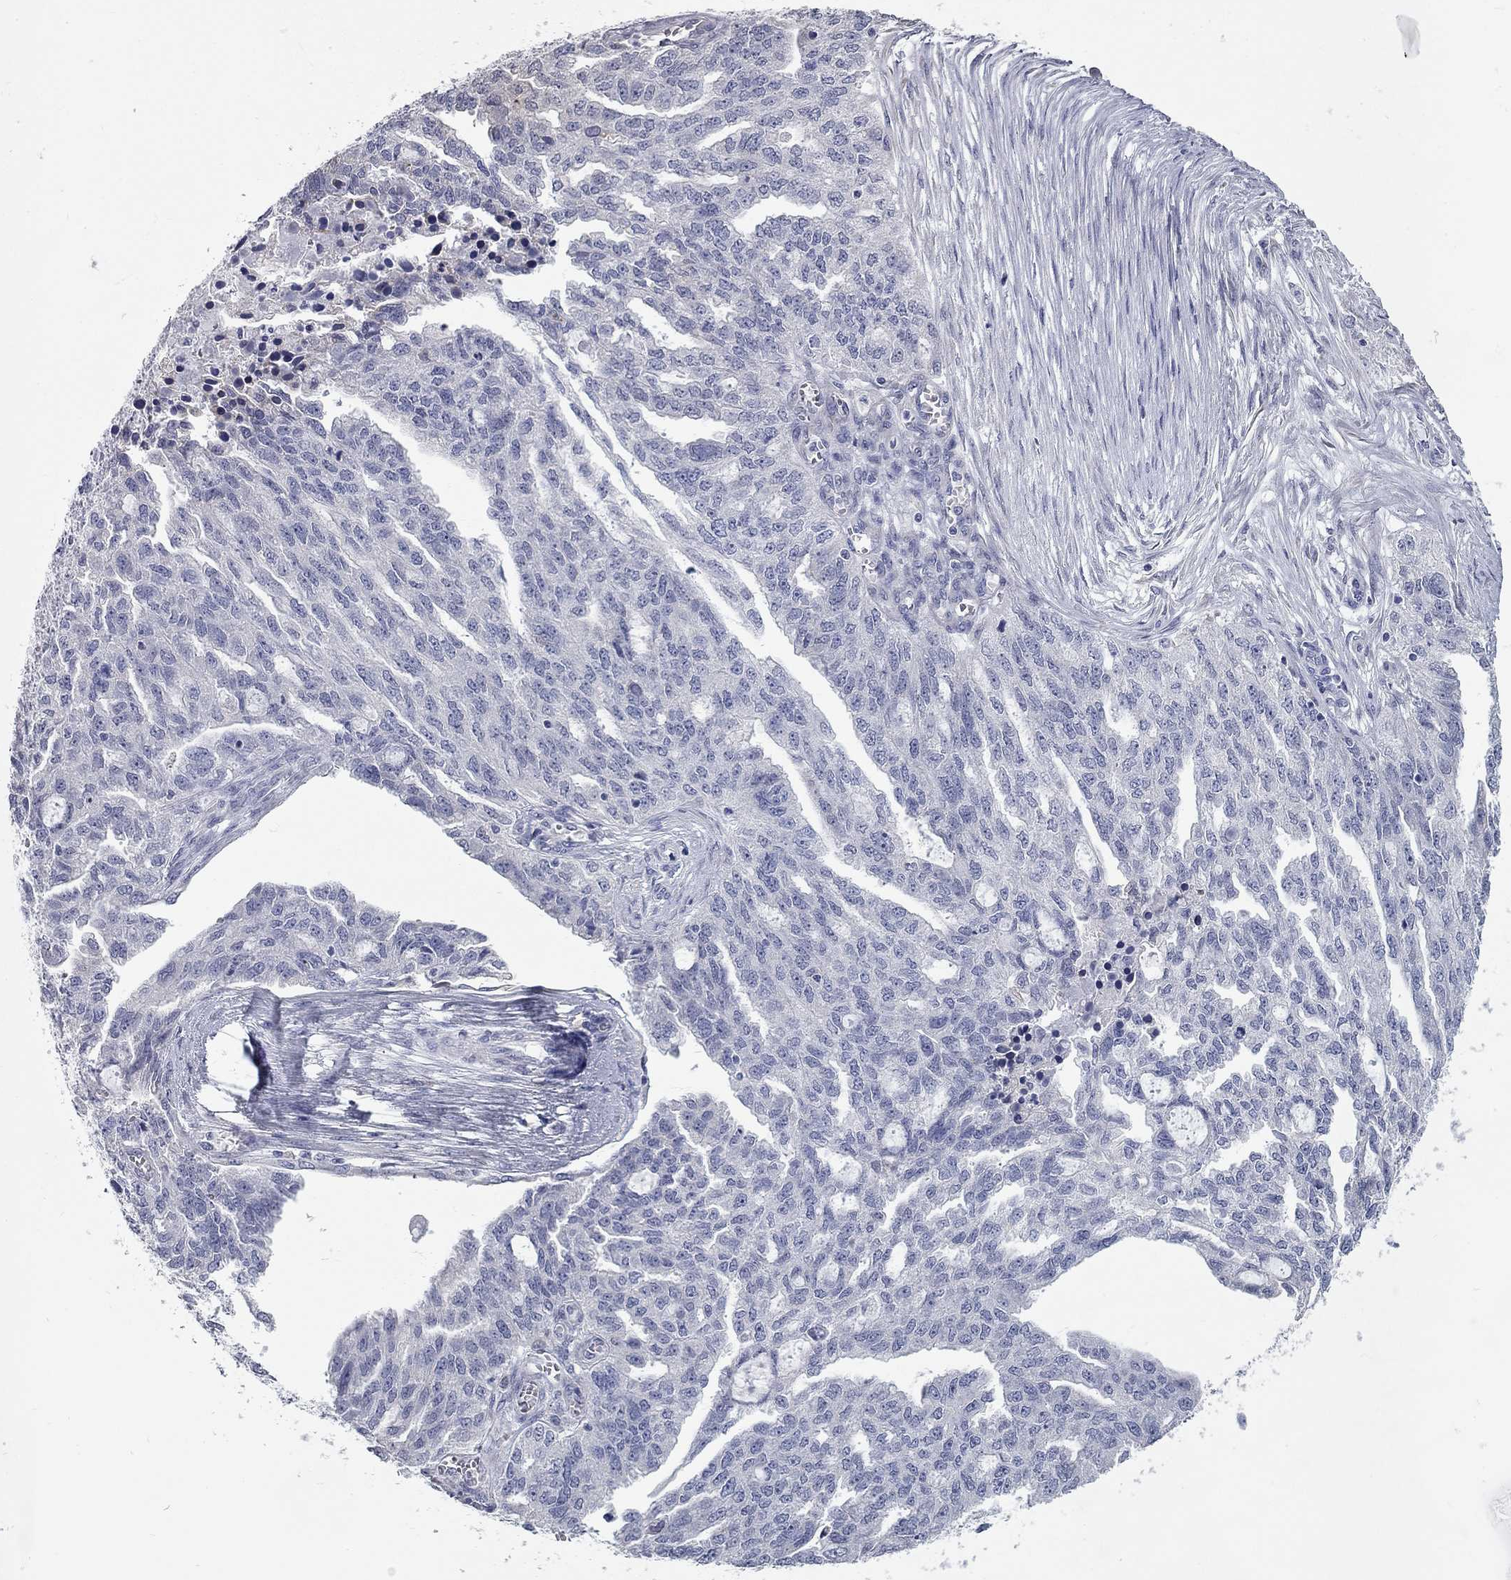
{"staining": {"intensity": "negative", "quantity": "none", "location": "none"}, "tissue": "ovarian cancer", "cell_type": "Tumor cells", "image_type": "cancer", "snomed": [{"axis": "morphology", "description": "Cystadenocarcinoma, serous, NOS"}, {"axis": "topography", "description": "Ovary"}], "caption": "IHC image of ovarian cancer (serous cystadenocarcinoma) stained for a protein (brown), which demonstrates no staining in tumor cells. (Stains: DAB (3,3'-diaminobenzidine) immunohistochemistry (IHC) with hematoxylin counter stain, Microscopy: brightfield microscopy at high magnification).", "gene": "XAGE2", "patient": {"sex": "female", "age": 51}}